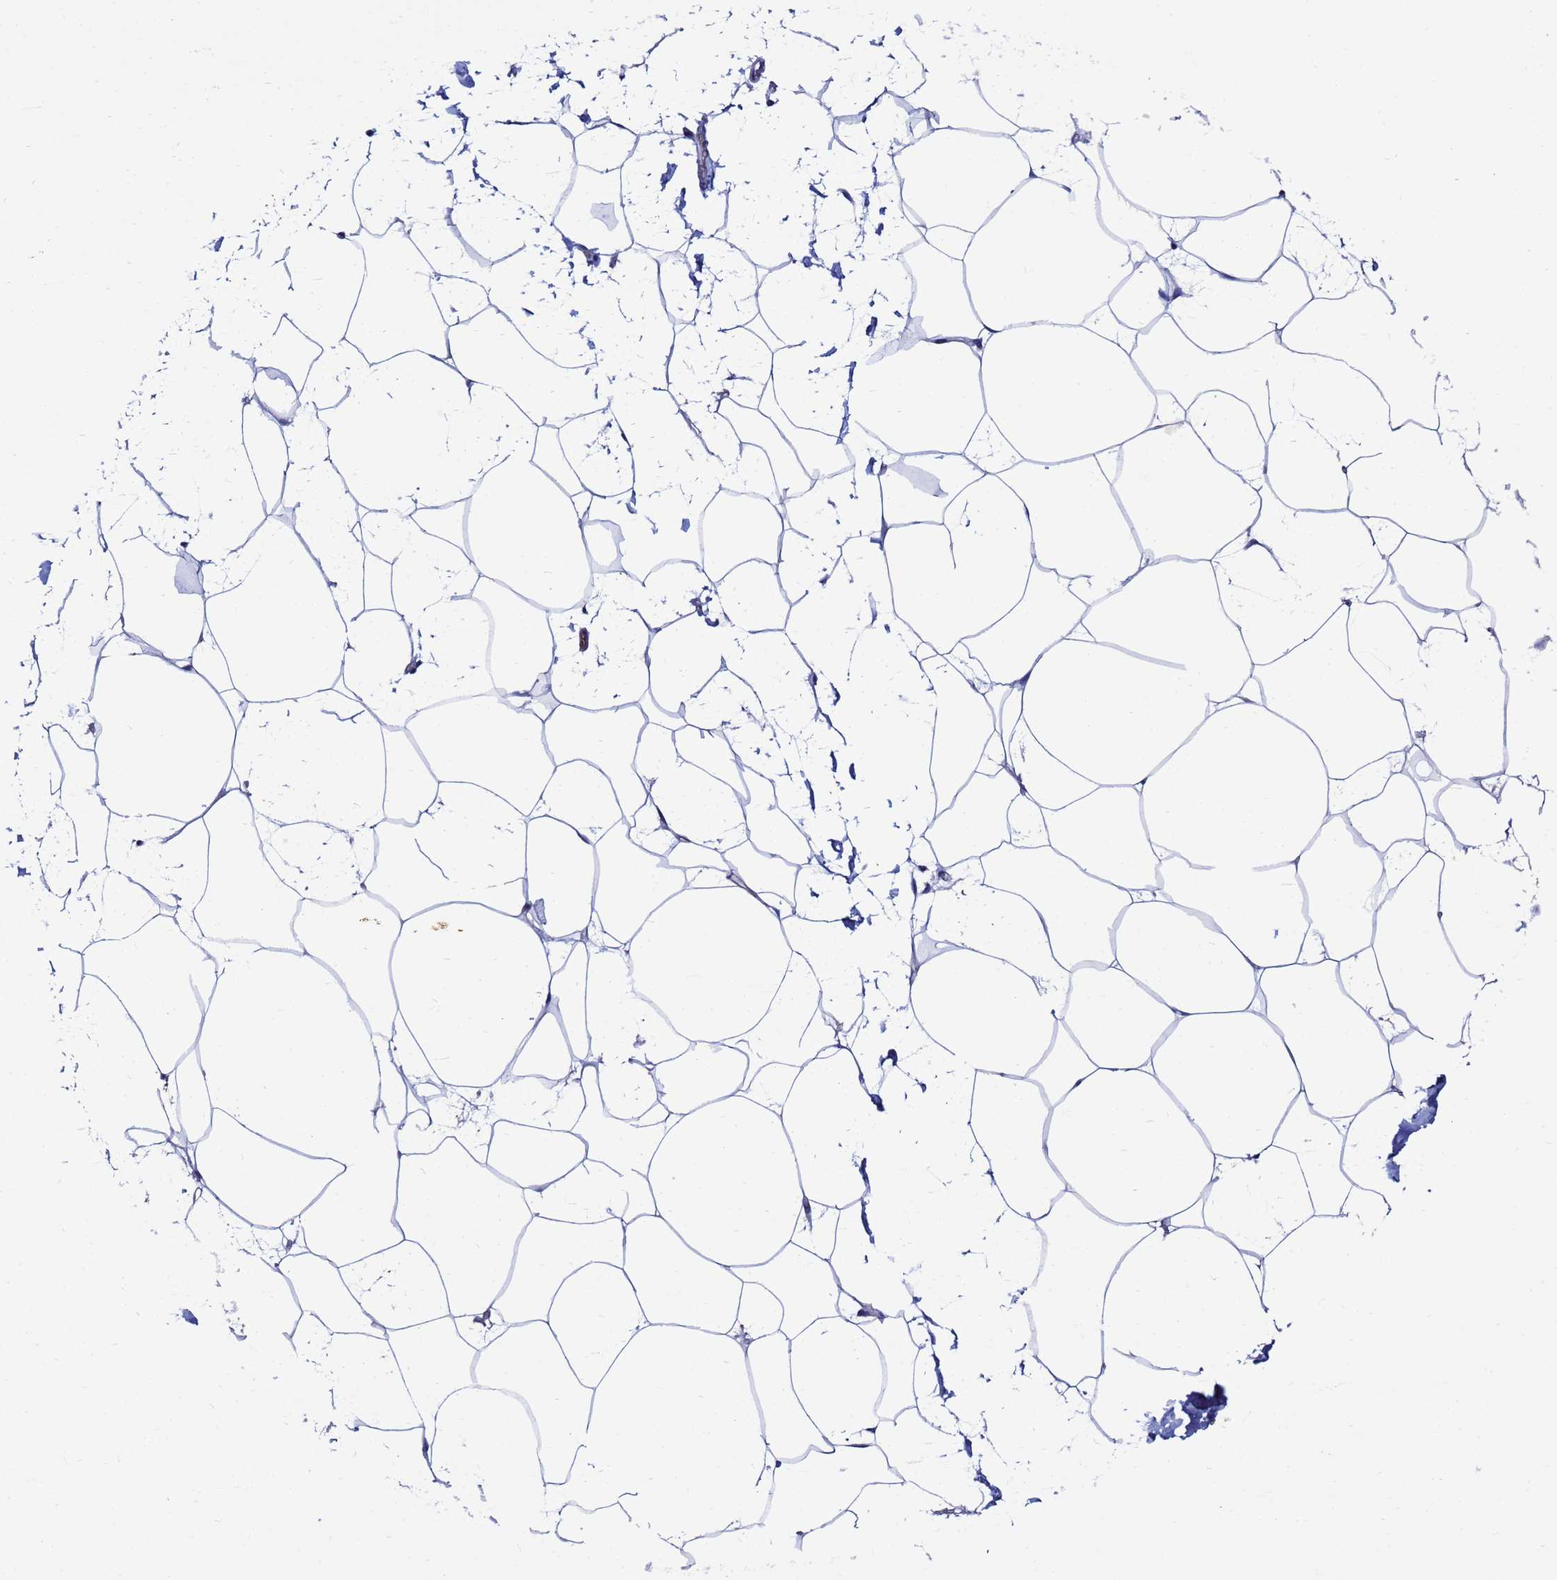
{"staining": {"intensity": "negative", "quantity": "none", "location": "none"}, "tissue": "adipose tissue", "cell_type": "Adipocytes", "image_type": "normal", "snomed": [{"axis": "morphology", "description": "Normal tissue, NOS"}, {"axis": "topography", "description": "Adipose tissue"}], "caption": "DAB (3,3'-diaminobenzidine) immunohistochemical staining of unremarkable adipose tissue reveals no significant expression in adipocytes.", "gene": "DEFB104A", "patient": {"sex": "female", "age": 37}}